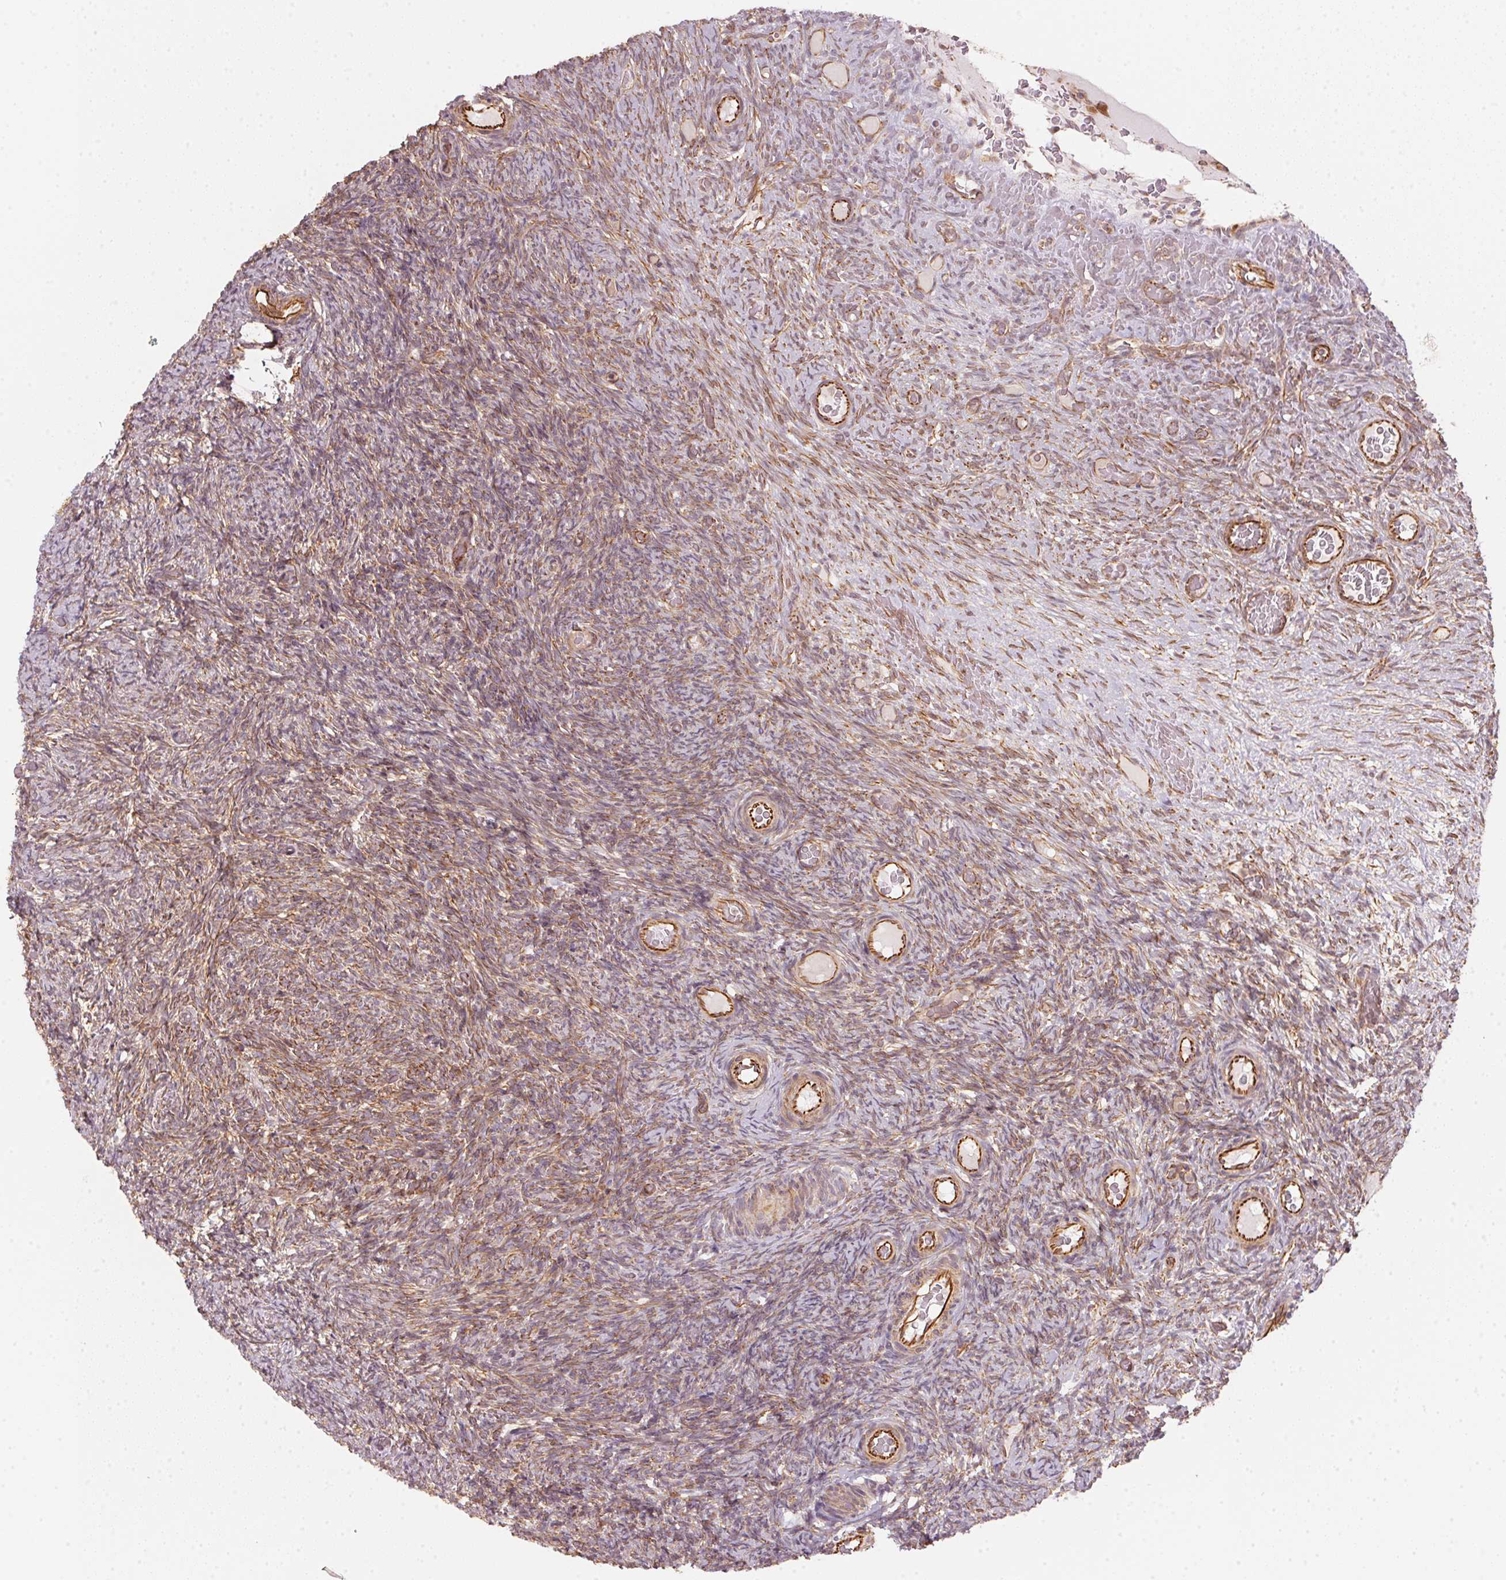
{"staining": {"intensity": "weak", "quantity": "25%-75%", "location": "cytoplasmic/membranous"}, "tissue": "ovary", "cell_type": "Ovarian stroma cells", "image_type": "normal", "snomed": [{"axis": "morphology", "description": "Normal tissue, NOS"}, {"axis": "topography", "description": "Ovary"}], "caption": "A brown stain highlights weak cytoplasmic/membranous staining of a protein in ovarian stroma cells of unremarkable ovary. The protein is shown in brown color, while the nuclei are stained blue.", "gene": "FOXR2", "patient": {"sex": "female", "age": 34}}